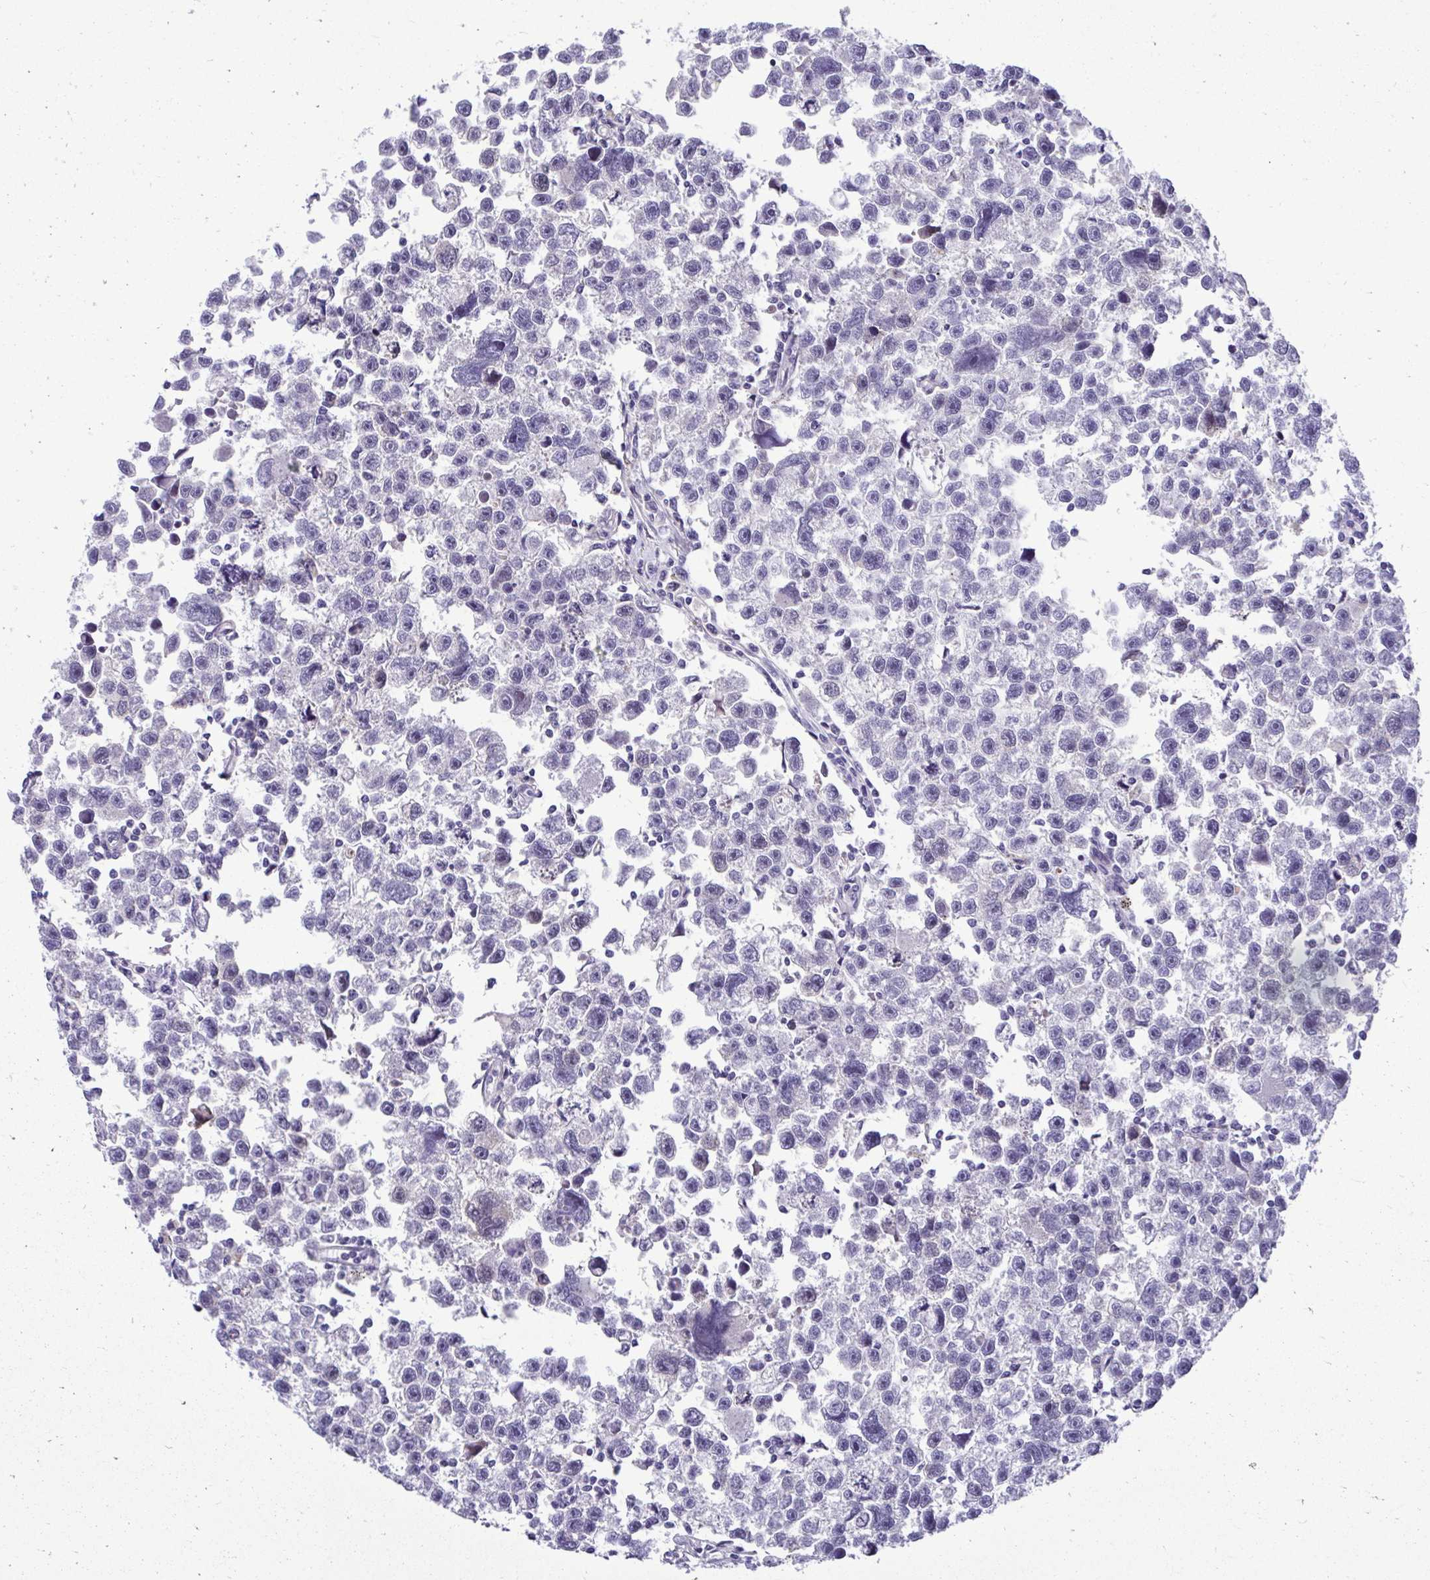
{"staining": {"intensity": "negative", "quantity": "none", "location": "none"}, "tissue": "testis cancer", "cell_type": "Tumor cells", "image_type": "cancer", "snomed": [{"axis": "morphology", "description": "Seminoma, NOS"}, {"axis": "topography", "description": "Testis"}], "caption": "IHC histopathology image of neoplastic tissue: testis seminoma stained with DAB (3,3'-diaminobenzidine) shows no significant protein positivity in tumor cells. Brightfield microscopy of immunohistochemistry stained with DAB (brown) and hematoxylin (blue), captured at high magnification.", "gene": "CDC20", "patient": {"sex": "male", "age": 26}}